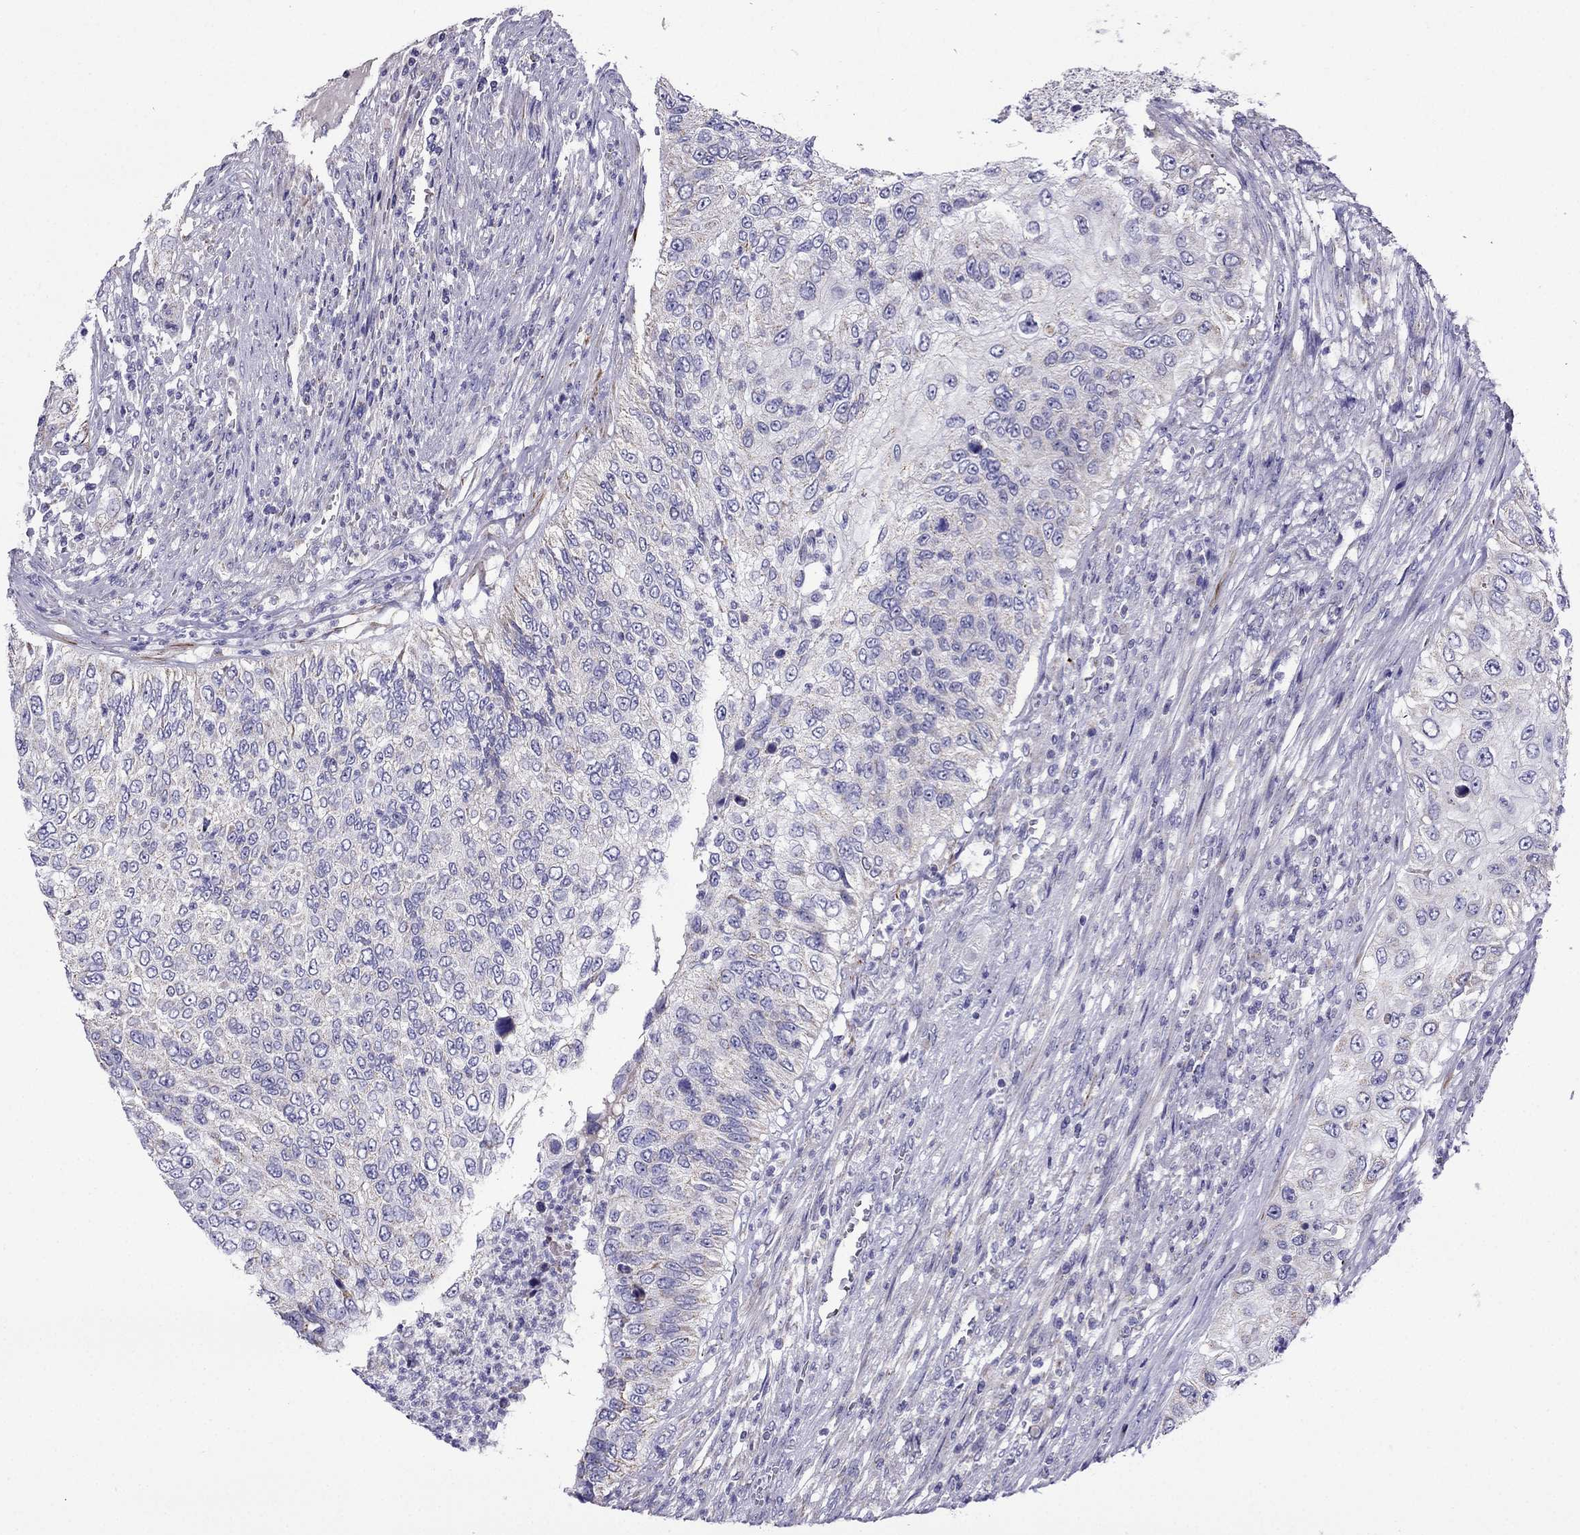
{"staining": {"intensity": "negative", "quantity": "none", "location": "none"}, "tissue": "urothelial cancer", "cell_type": "Tumor cells", "image_type": "cancer", "snomed": [{"axis": "morphology", "description": "Urothelial carcinoma, High grade"}, {"axis": "topography", "description": "Urinary bladder"}], "caption": "This image is of urothelial cancer stained with IHC to label a protein in brown with the nuclei are counter-stained blue. There is no staining in tumor cells. (Immunohistochemistry, brightfield microscopy, high magnification).", "gene": "DSC1", "patient": {"sex": "female", "age": 60}}